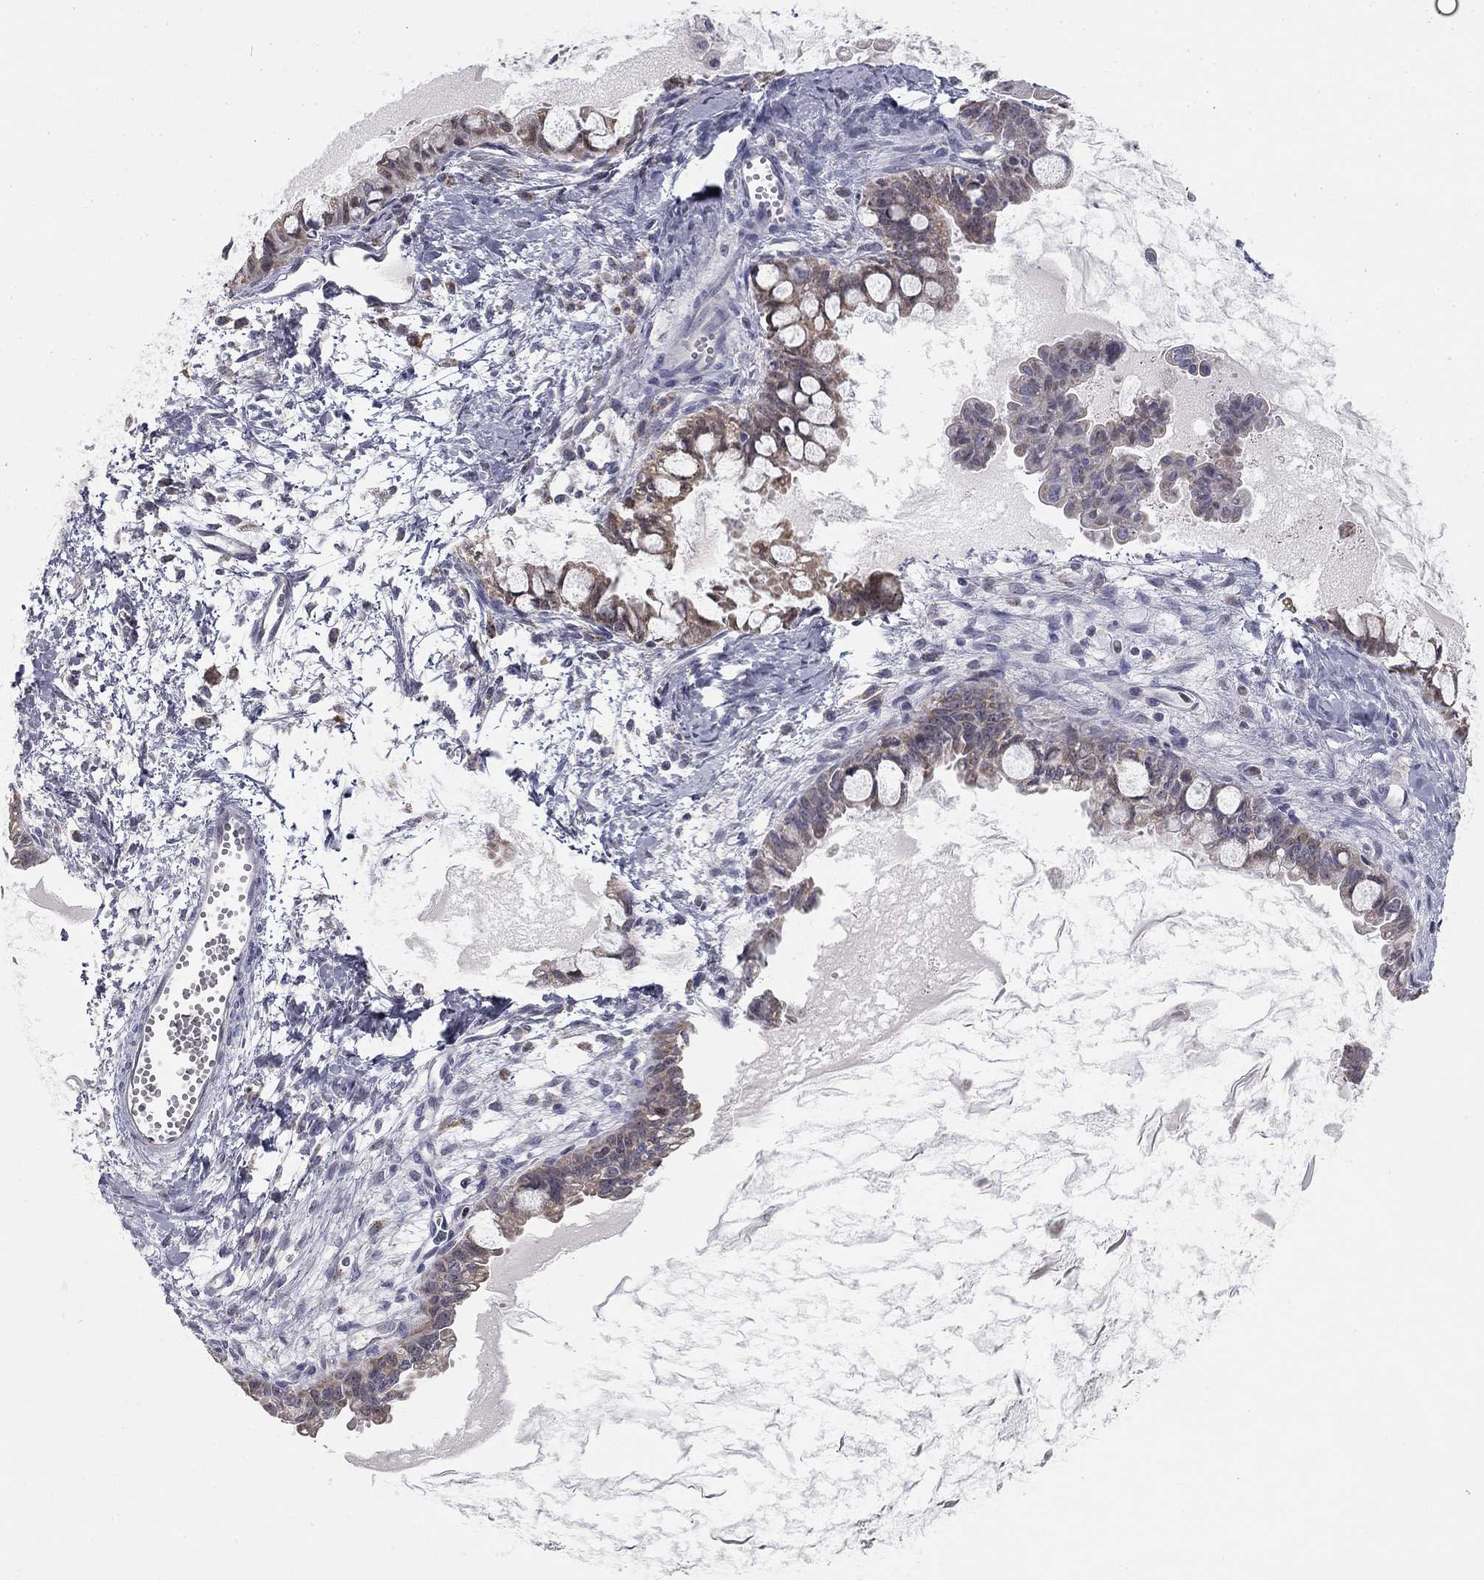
{"staining": {"intensity": "weak", "quantity": "25%-75%", "location": "cytoplasmic/membranous"}, "tissue": "ovarian cancer", "cell_type": "Tumor cells", "image_type": "cancer", "snomed": [{"axis": "morphology", "description": "Cystadenocarcinoma, mucinous, NOS"}, {"axis": "topography", "description": "Ovary"}], "caption": "IHC histopathology image of neoplastic tissue: human mucinous cystadenocarcinoma (ovarian) stained using IHC reveals low levels of weak protein expression localized specifically in the cytoplasmic/membranous of tumor cells, appearing as a cytoplasmic/membranous brown color.", "gene": "SLC2A9", "patient": {"sex": "female", "age": 63}}